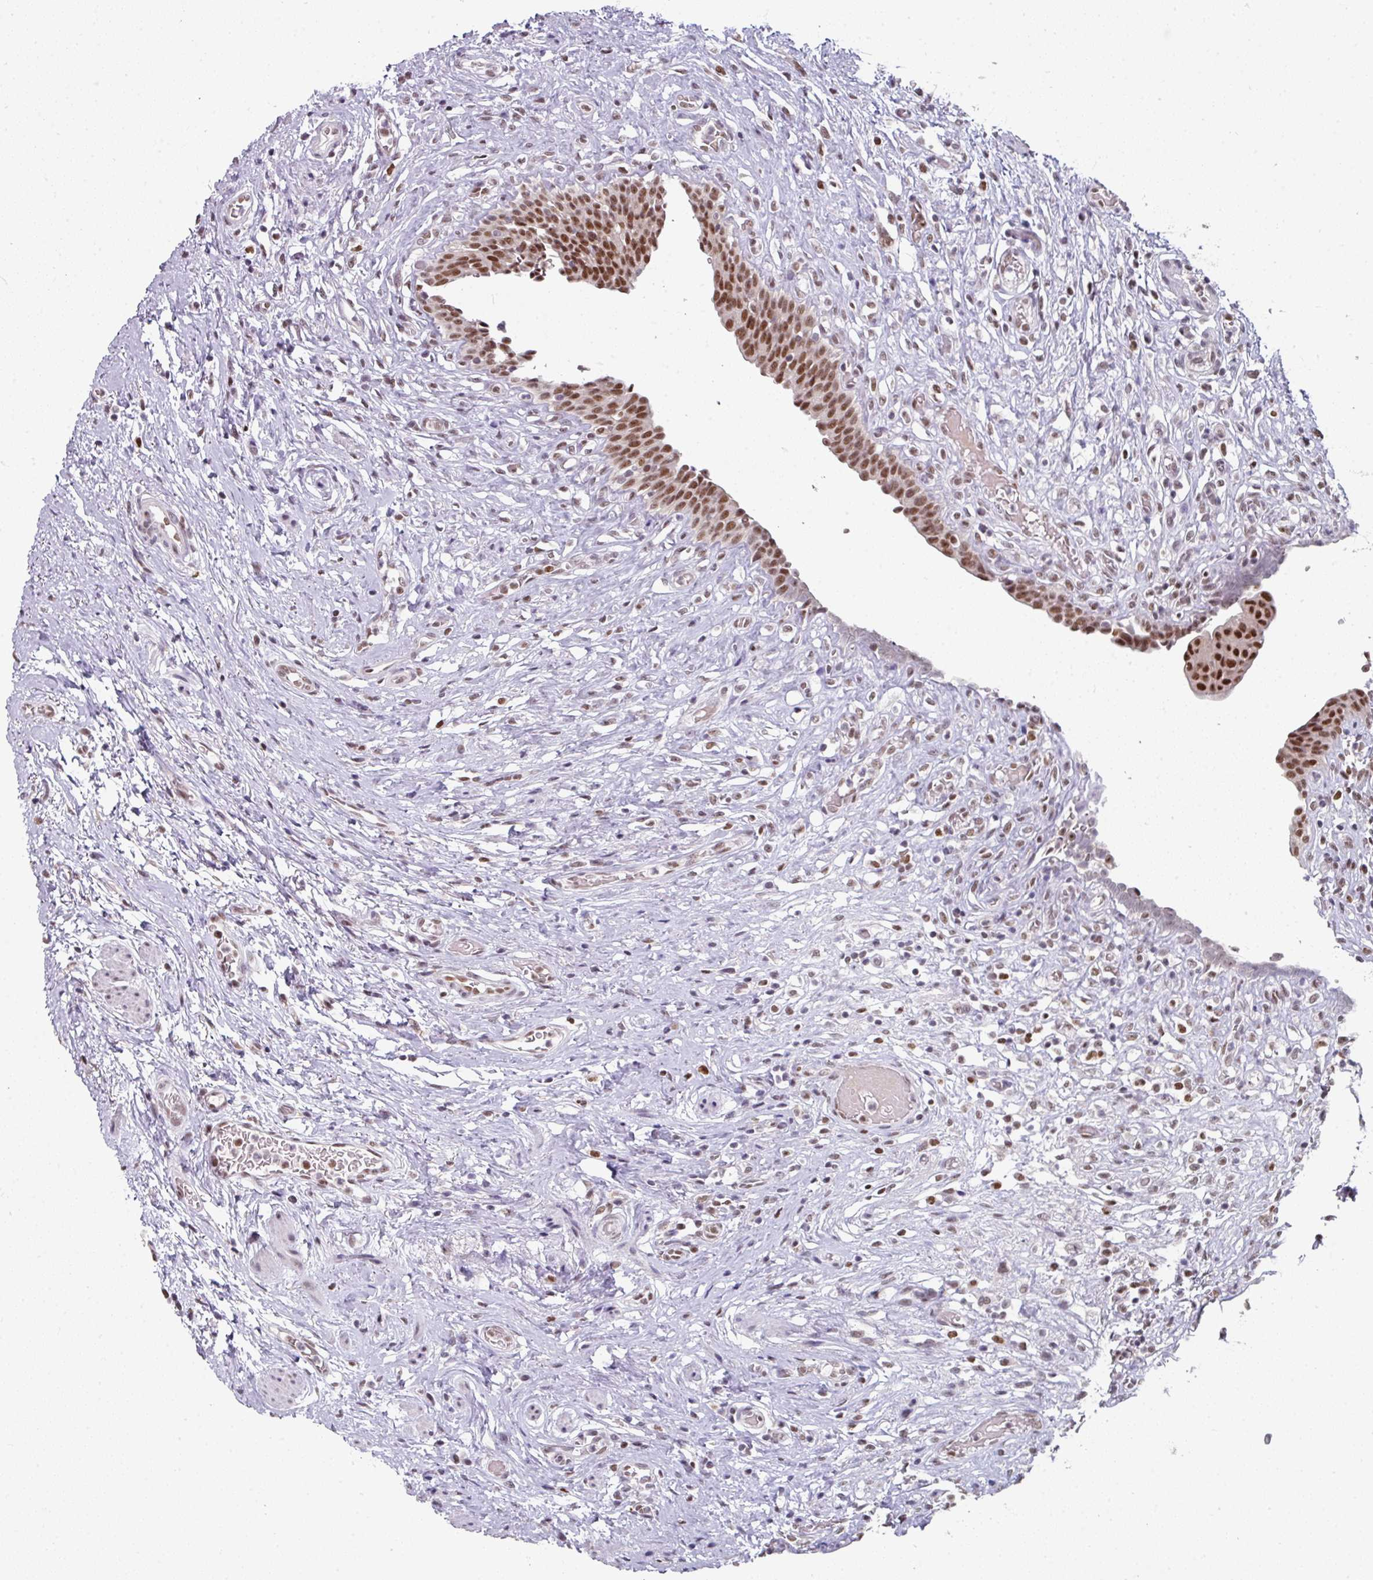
{"staining": {"intensity": "moderate", "quantity": ">75%", "location": "nuclear"}, "tissue": "urinary bladder", "cell_type": "Urothelial cells", "image_type": "normal", "snomed": [{"axis": "morphology", "description": "Normal tissue, NOS"}, {"axis": "topography", "description": "Urinary bladder"}], "caption": "Moderate nuclear positivity is present in about >75% of urothelial cells in benign urinary bladder. (DAB (3,3'-diaminobenzidine) IHC with brightfield microscopy, high magnification).", "gene": "ENSG00000283782", "patient": {"sex": "male", "age": 71}}